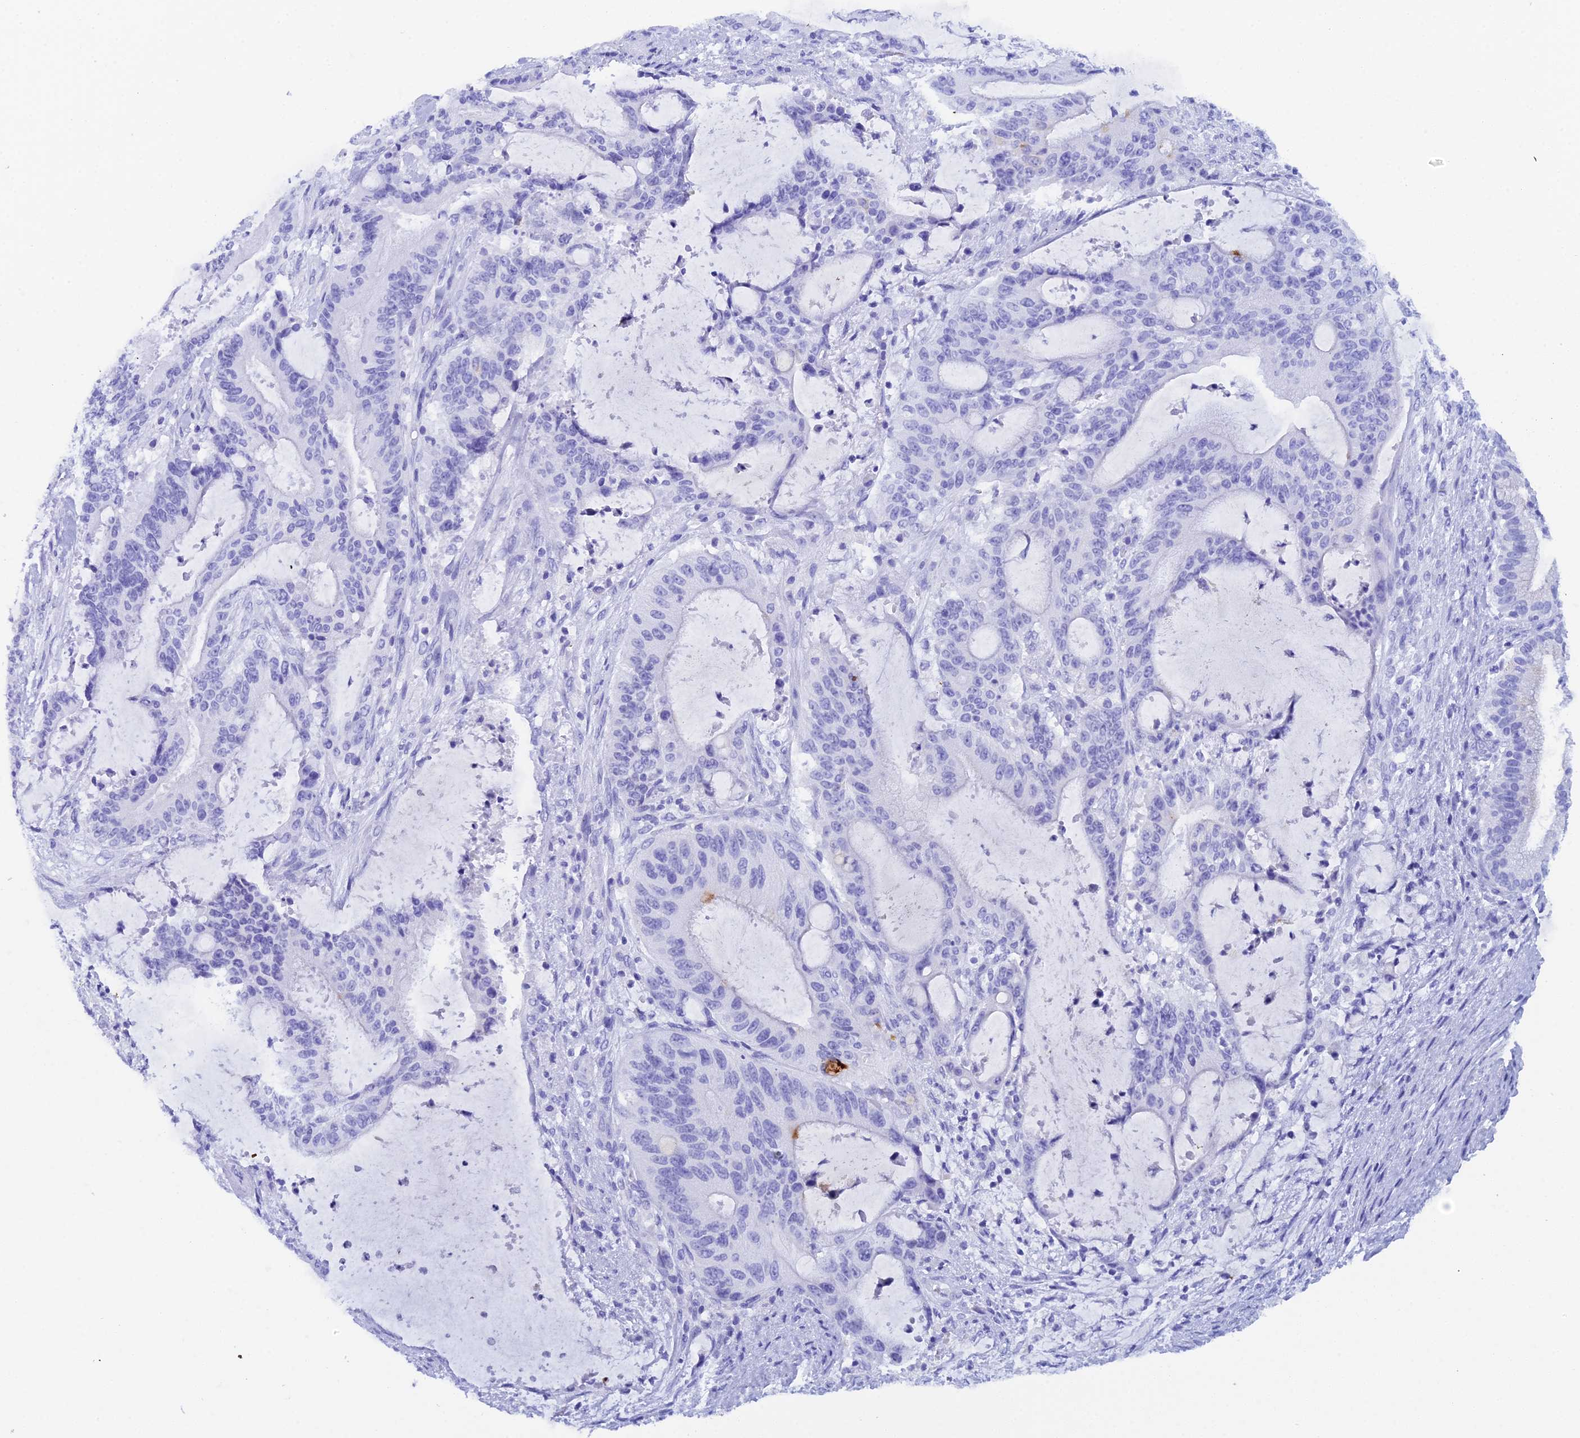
{"staining": {"intensity": "strong", "quantity": "<25%", "location": "cytoplasmic/membranous"}, "tissue": "liver cancer", "cell_type": "Tumor cells", "image_type": "cancer", "snomed": [{"axis": "morphology", "description": "Normal tissue, NOS"}, {"axis": "morphology", "description": "Cholangiocarcinoma"}, {"axis": "topography", "description": "Liver"}, {"axis": "topography", "description": "Peripheral nerve tissue"}], "caption": "Protein analysis of liver cancer tissue demonstrates strong cytoplasmic/membranous positivity in approximately <25% of tumor cells. Nuclei are stained in blue.", "gene": "REG1A", "patient": {"sex": "female", "age": 73}}